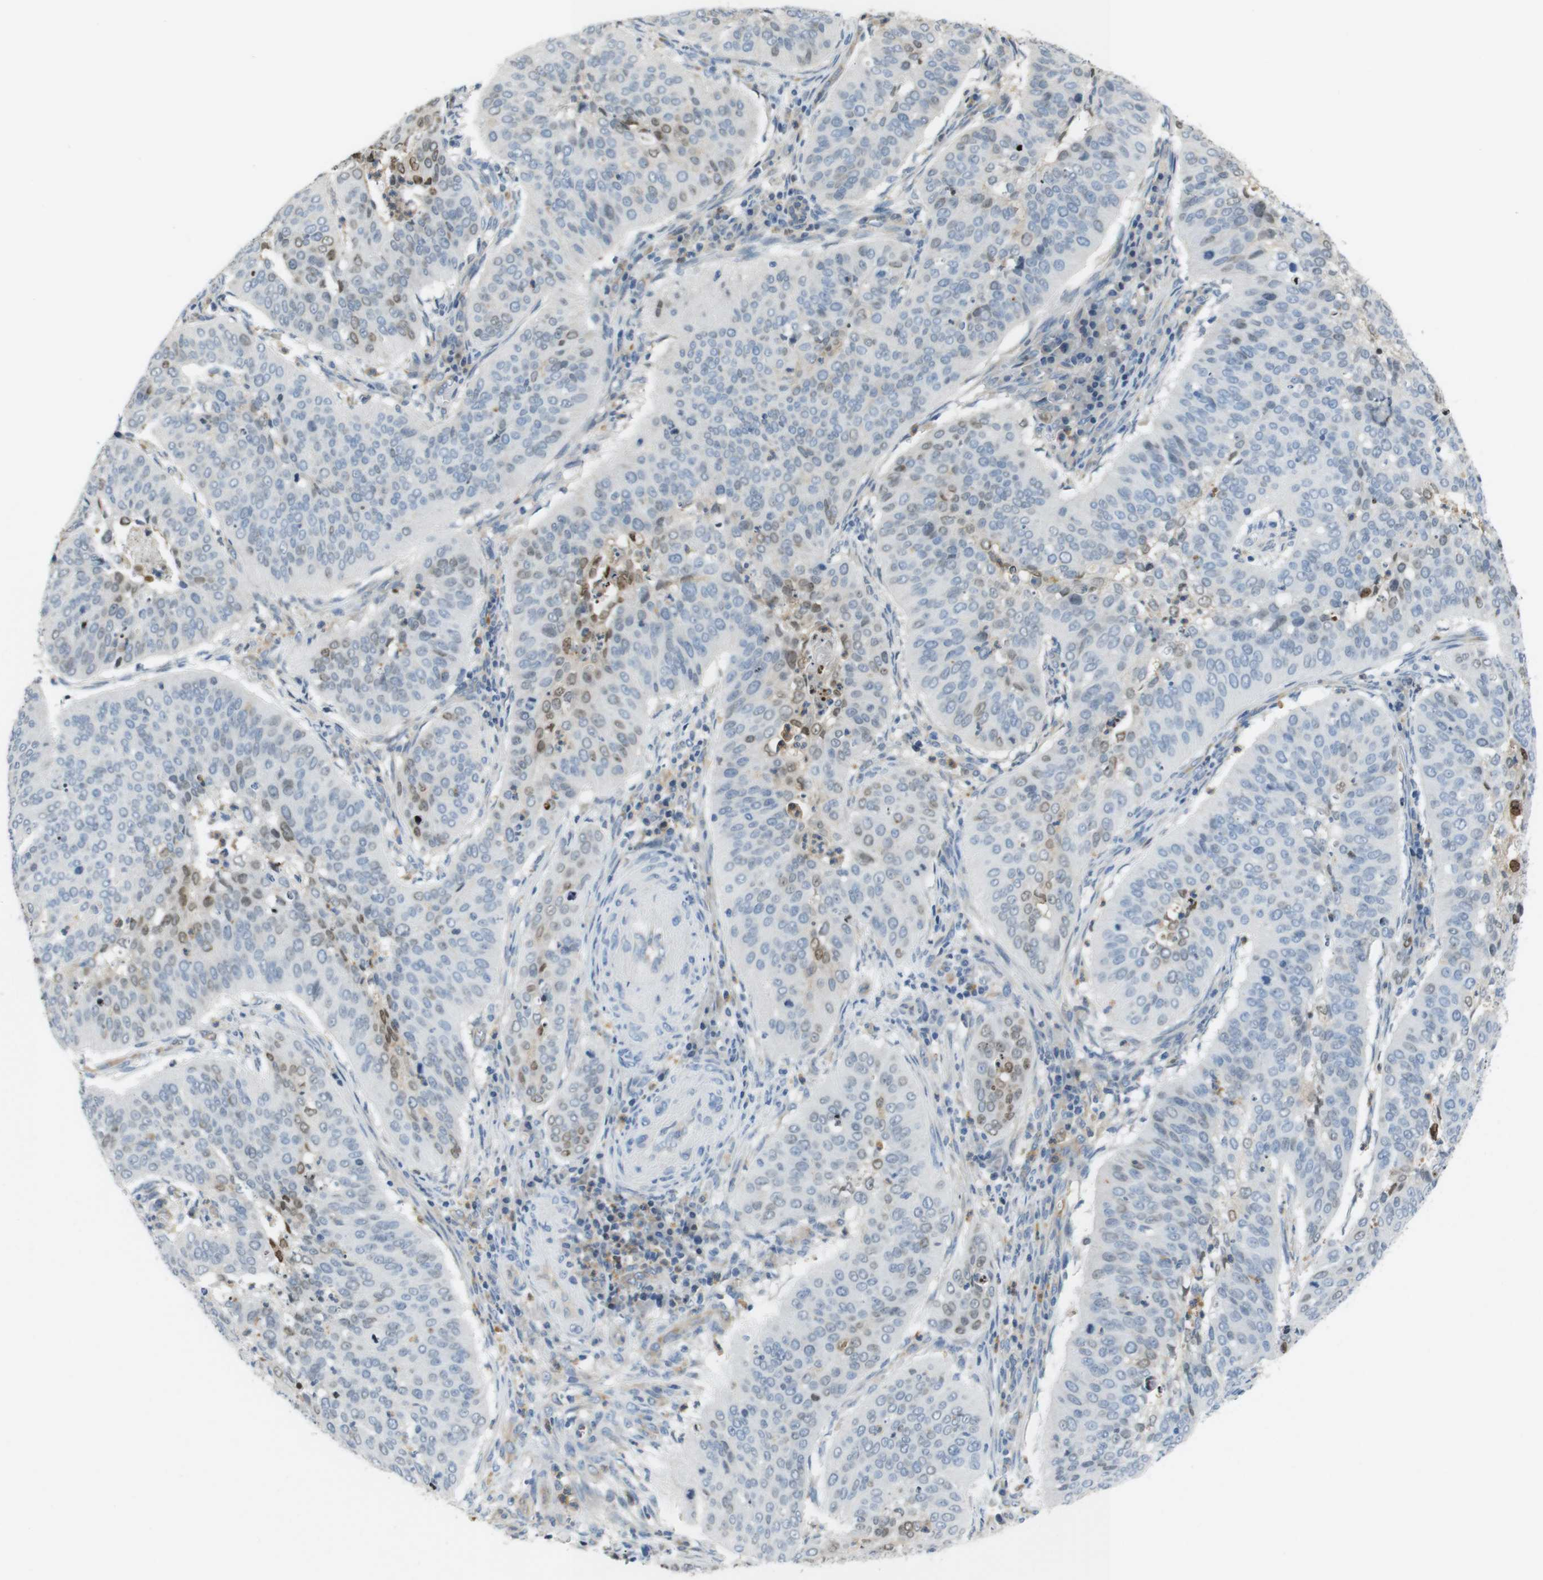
{"staining": {"intensity": "negative", "quantity": "none", "location": "none"}, "tissue": "cervical cancer", "cell_type": "Tumor cells", "image_type": "cancer", "snomed": [{"axis": "morphology", "description": "Normal tissue, NOS"}, {"axis": "morphology", "description": "Squamous cell carcinoma, NOS"}, {"axis": "topography", "description": "Cervix"}], "caption": "A histopathology image of squamous cell carcinoma (cervical) stained for a protein exhibits no brown staining in tumor cells. (DAB (3,3'-diaminobenzidine) IHC visualized using brightfield microscopy, high magnification).", "gene": "PCDH10", "patient": {"sex": "female", "age": 39}}